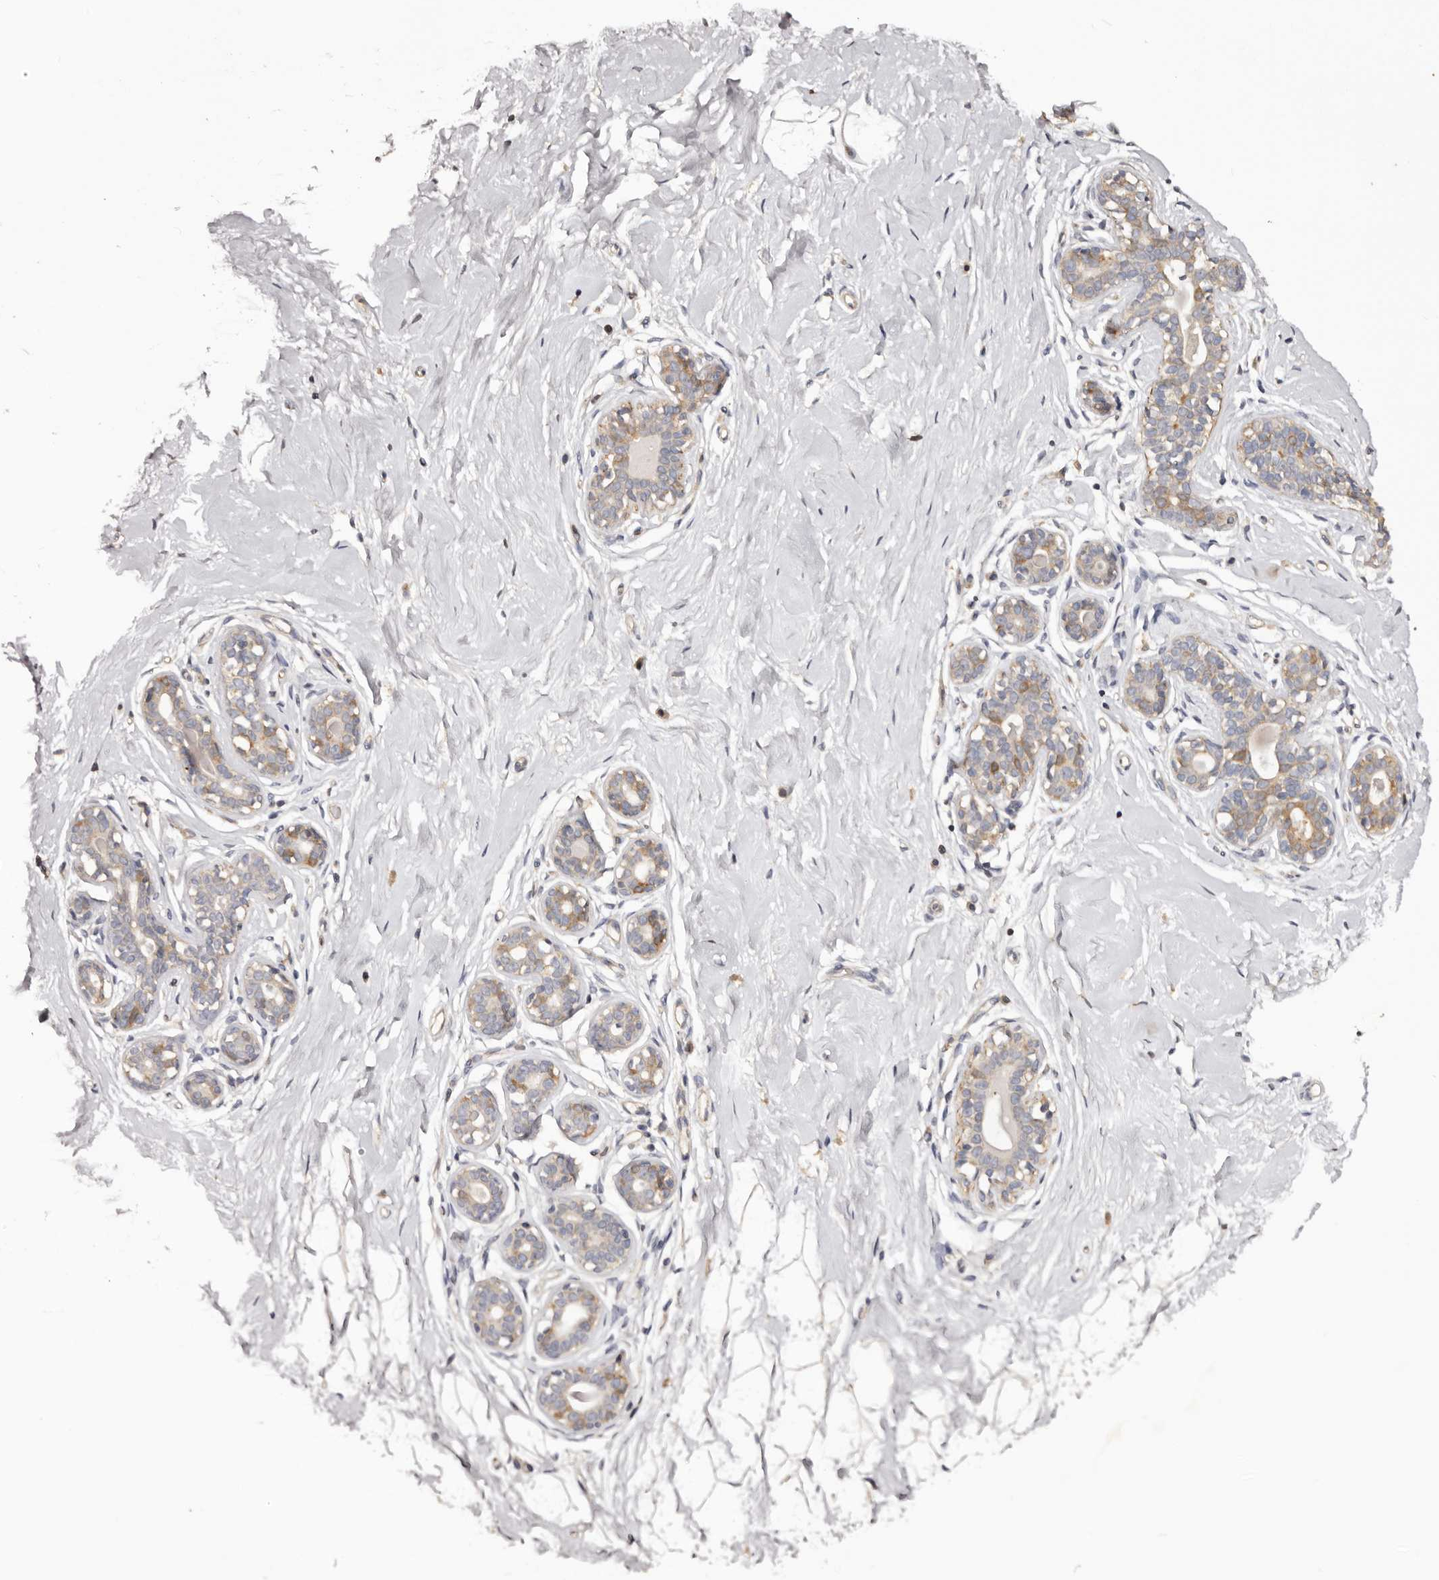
{"staining": {"intensity": "negative", "quantity": "none", "location": "none"}, "tissue": "breast", "cell_type": "Adipocytes", "image_type": "normal", "snomed": [{"axis": "morphology", "description": "Normal tissue, NOS"}, {"axis": "morphology", "description": "Adenoma, NOS"}, {"axis": "topography", "description": "Breast"}], "caption": "High power microscopy photomicrograph of an IHC micrograph of unremarkable breast, revealing no significant staining in adipocytes. (DAB immunohistochemistry with hematoxylin counter stain).", "gene": "KCNJ8", "patient": {"sex": "female", "age": 23}}